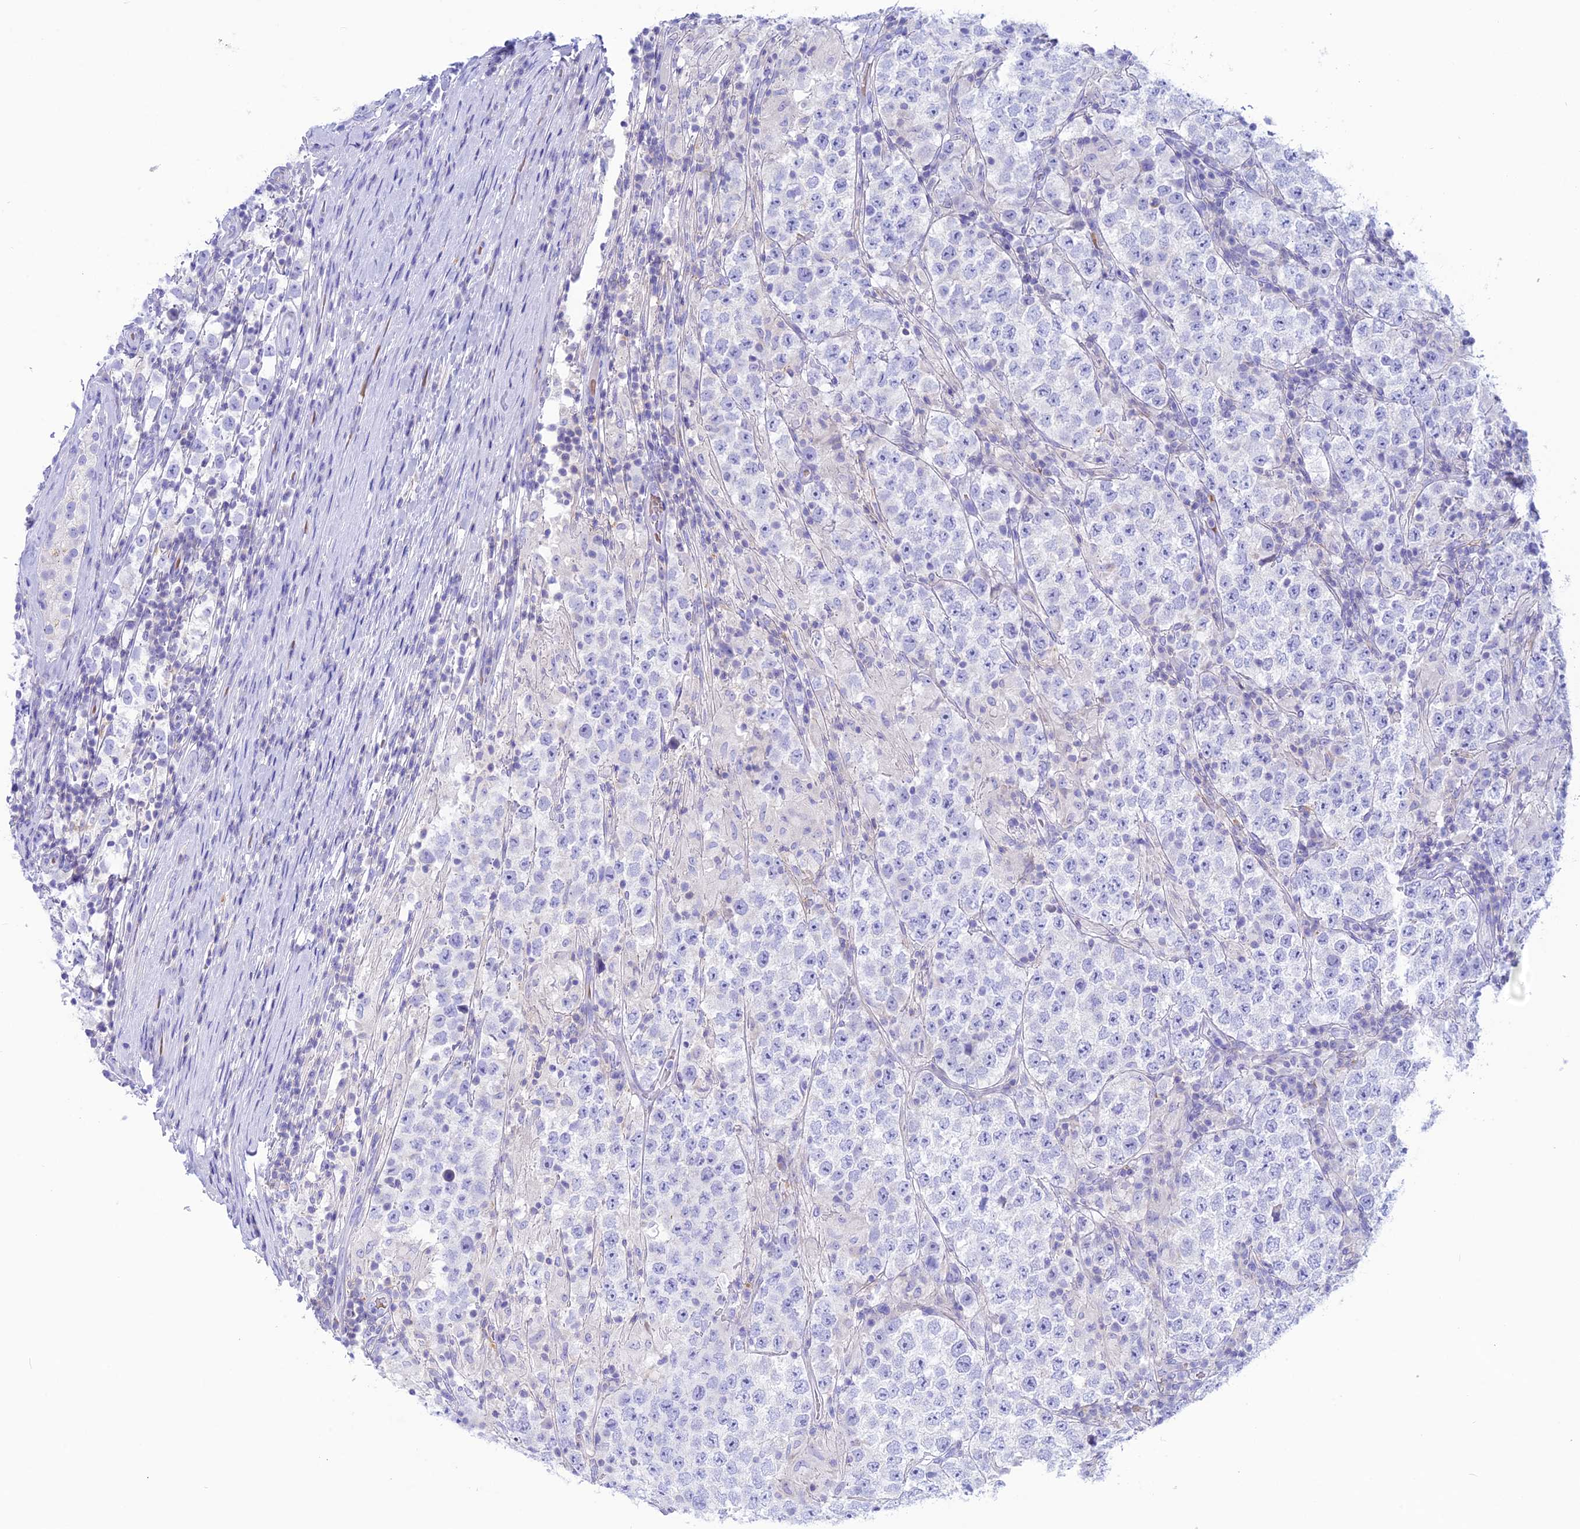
{"staining": {"intensity": "negative", "quantity": "none", "location": "none"}, "tissue": "testis cancer", "cell_type": "Tumor cells", "image_type": "cancer", "snomed": [{"axis": "morphology", "description": "Normal tissue, NOS"}, {"axis": "morphology", "description": "Urothelial carcinoma, High grade"}, {"axis": "morphology", "description": "Seminoma, NOS"}, {"axis": "morphology", "description": "Carcinoma, Embryonal, NOS"}, {"axis": "topography", "description": "Urinary bladder"}, {"axis": "topography", "description": "Testis"}], "caption": "High power microscopy photomicrograph of an immunohistochemistry micrograph of testis cancer (seminoma), revealing no significant positivity in tumor cells.", "gene": "GLYATL1", "patient": {"sex": "male", "age": 41}}